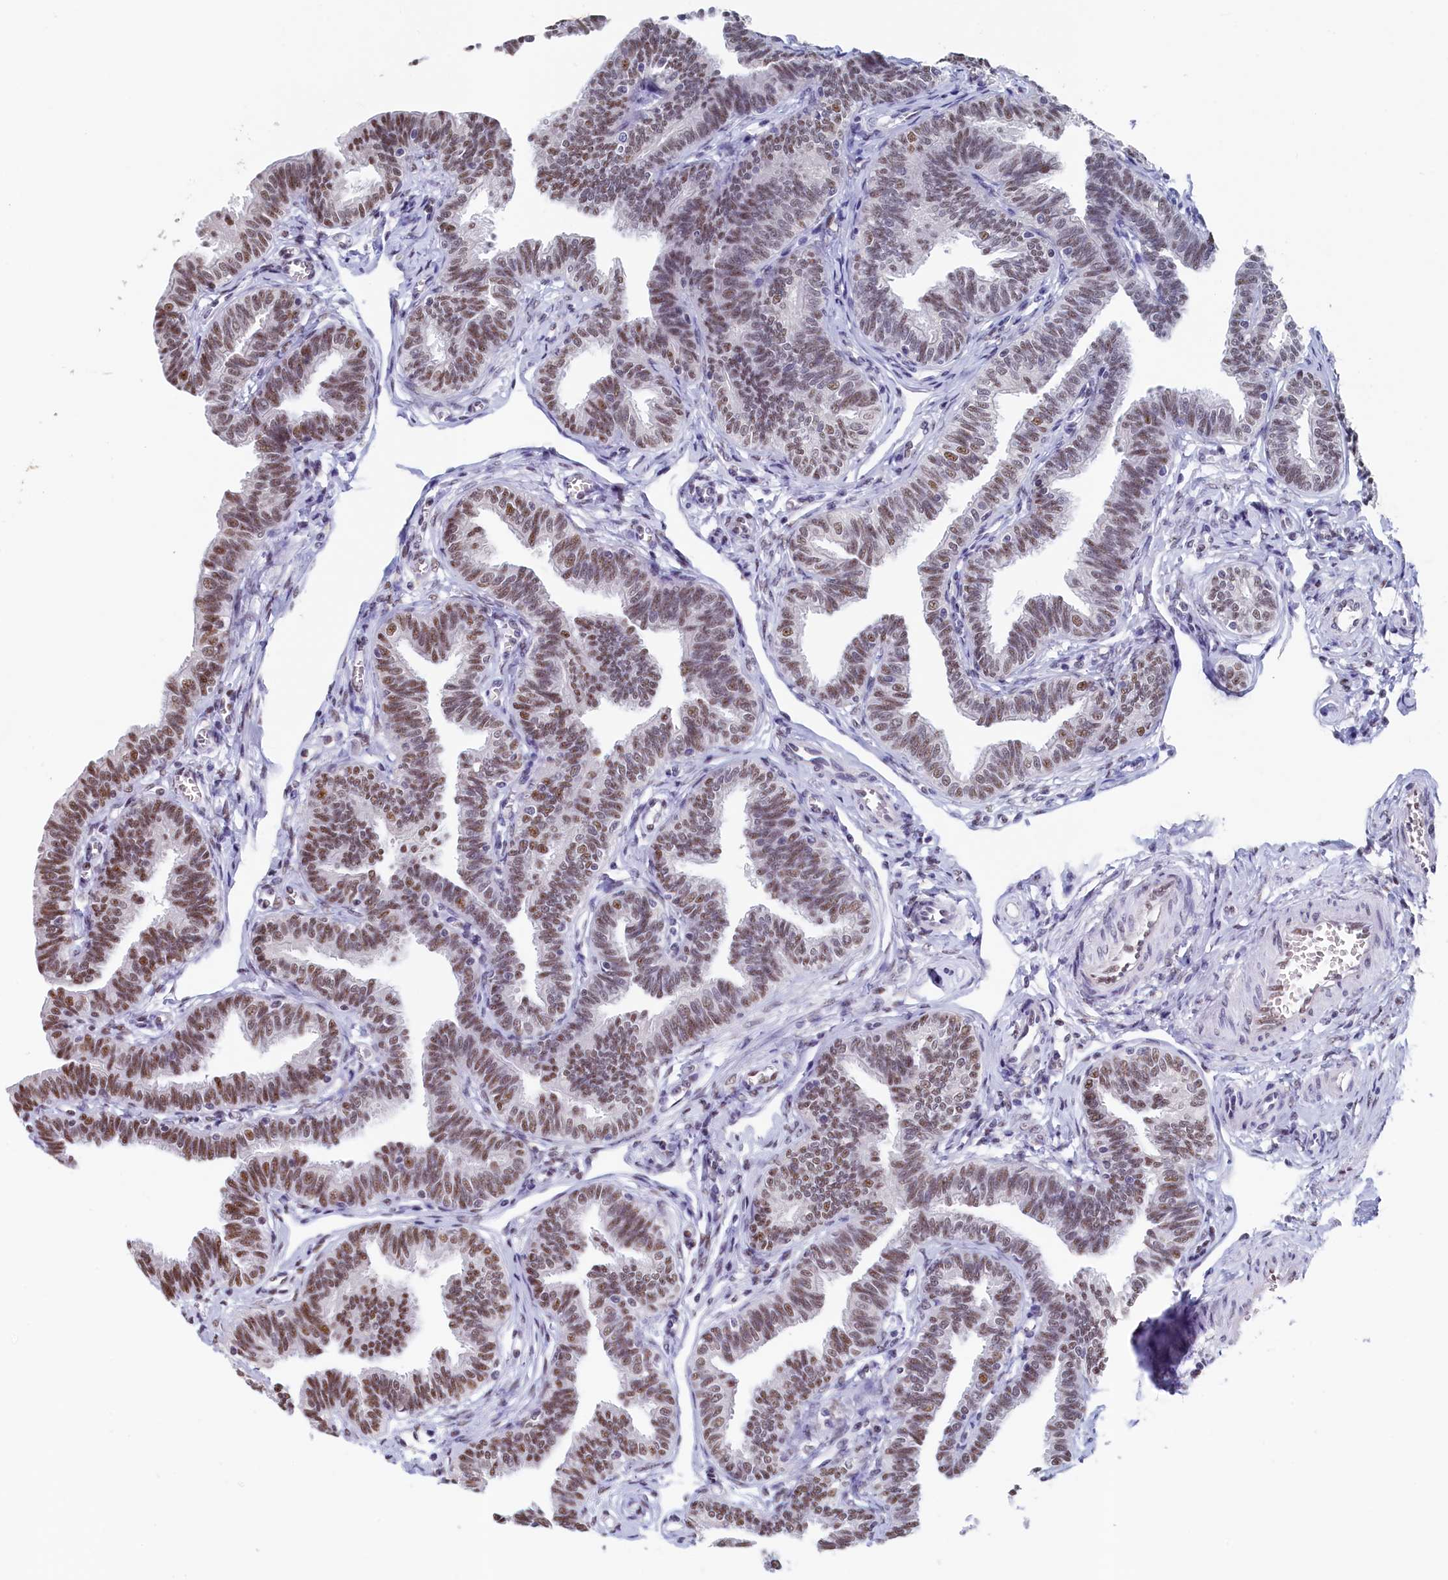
{"staining": {"intensity": "moderate", "quantity": ">75%", "location": "nuclear"}, "tissue": "fallopian tube", "cell_type": "Glandular cells", "image_type": "normal", "snomed": [{"axis": "morphology", "description": "Normal tissue, NOS"}, {"axis": "topography", "description": "Fallopian tube"}, {"axis": "topography", "description": "Ovary"}], "caption": "Immunohistochemical staining of normal fallopian tube shows >75% levels of moderate nuclear protein expression in about >75% of glandular cells.", "gene": "MOSPD3", "patient": {"sex": "female", "age": 23}}